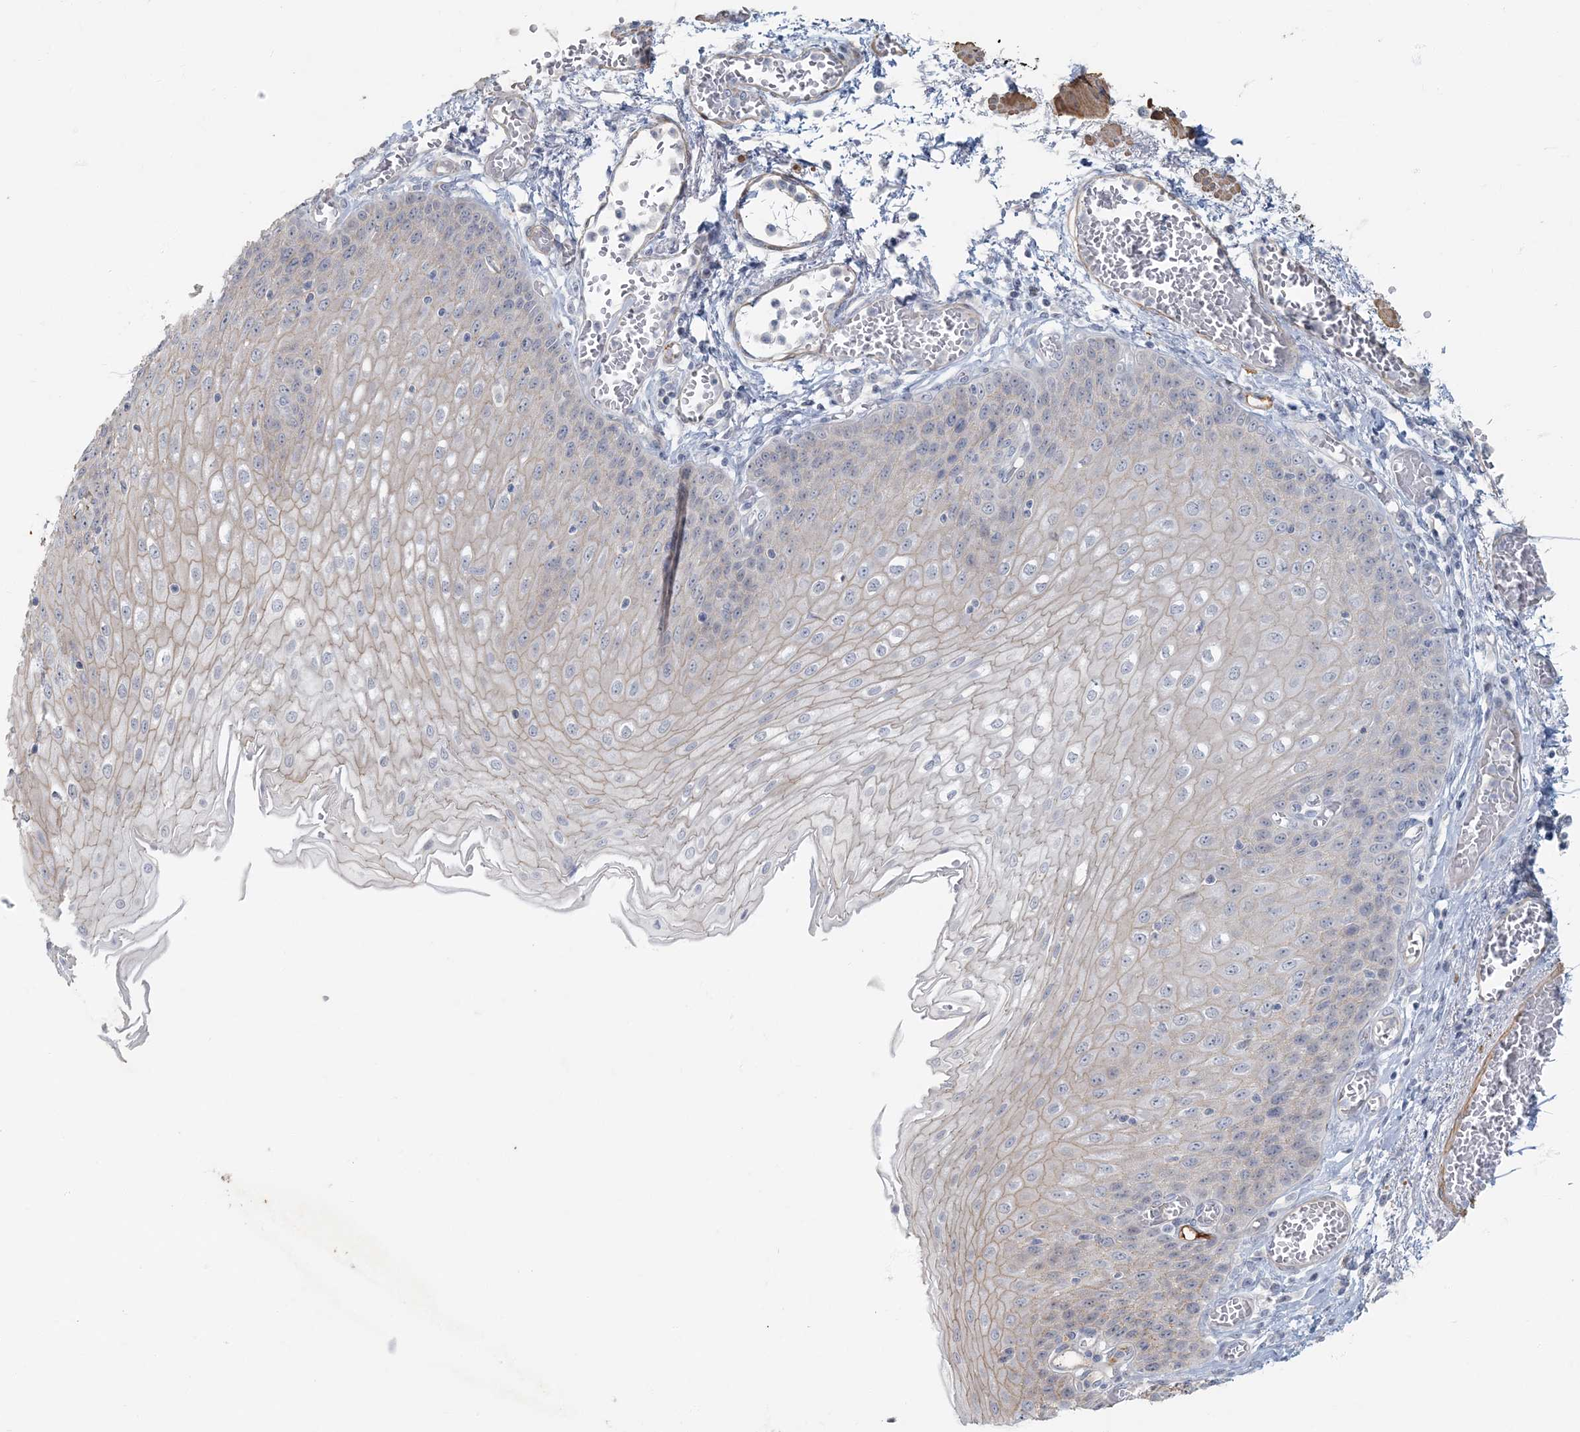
{"staining": {"intensity": "negative", "quantity": "none", "location": "none"}, "tissue": "esophagus", "cell_type": "Squamous epithelial cells", "image_type": "normal", "snomed": [{"axis": "morphology", "description": "Normal tissue, NOS"}, {"axis": "topography", "description": "Esophagus"}], "caption": "Immunohistochemistry (IHC) micrograph of unremarkable esophagus: esophagus stained with DAB demonstrates no significant protein positivity in squamous epithelial cells.", "gene": "MYOT", "patient": {"sex": "male", "age": 81}}